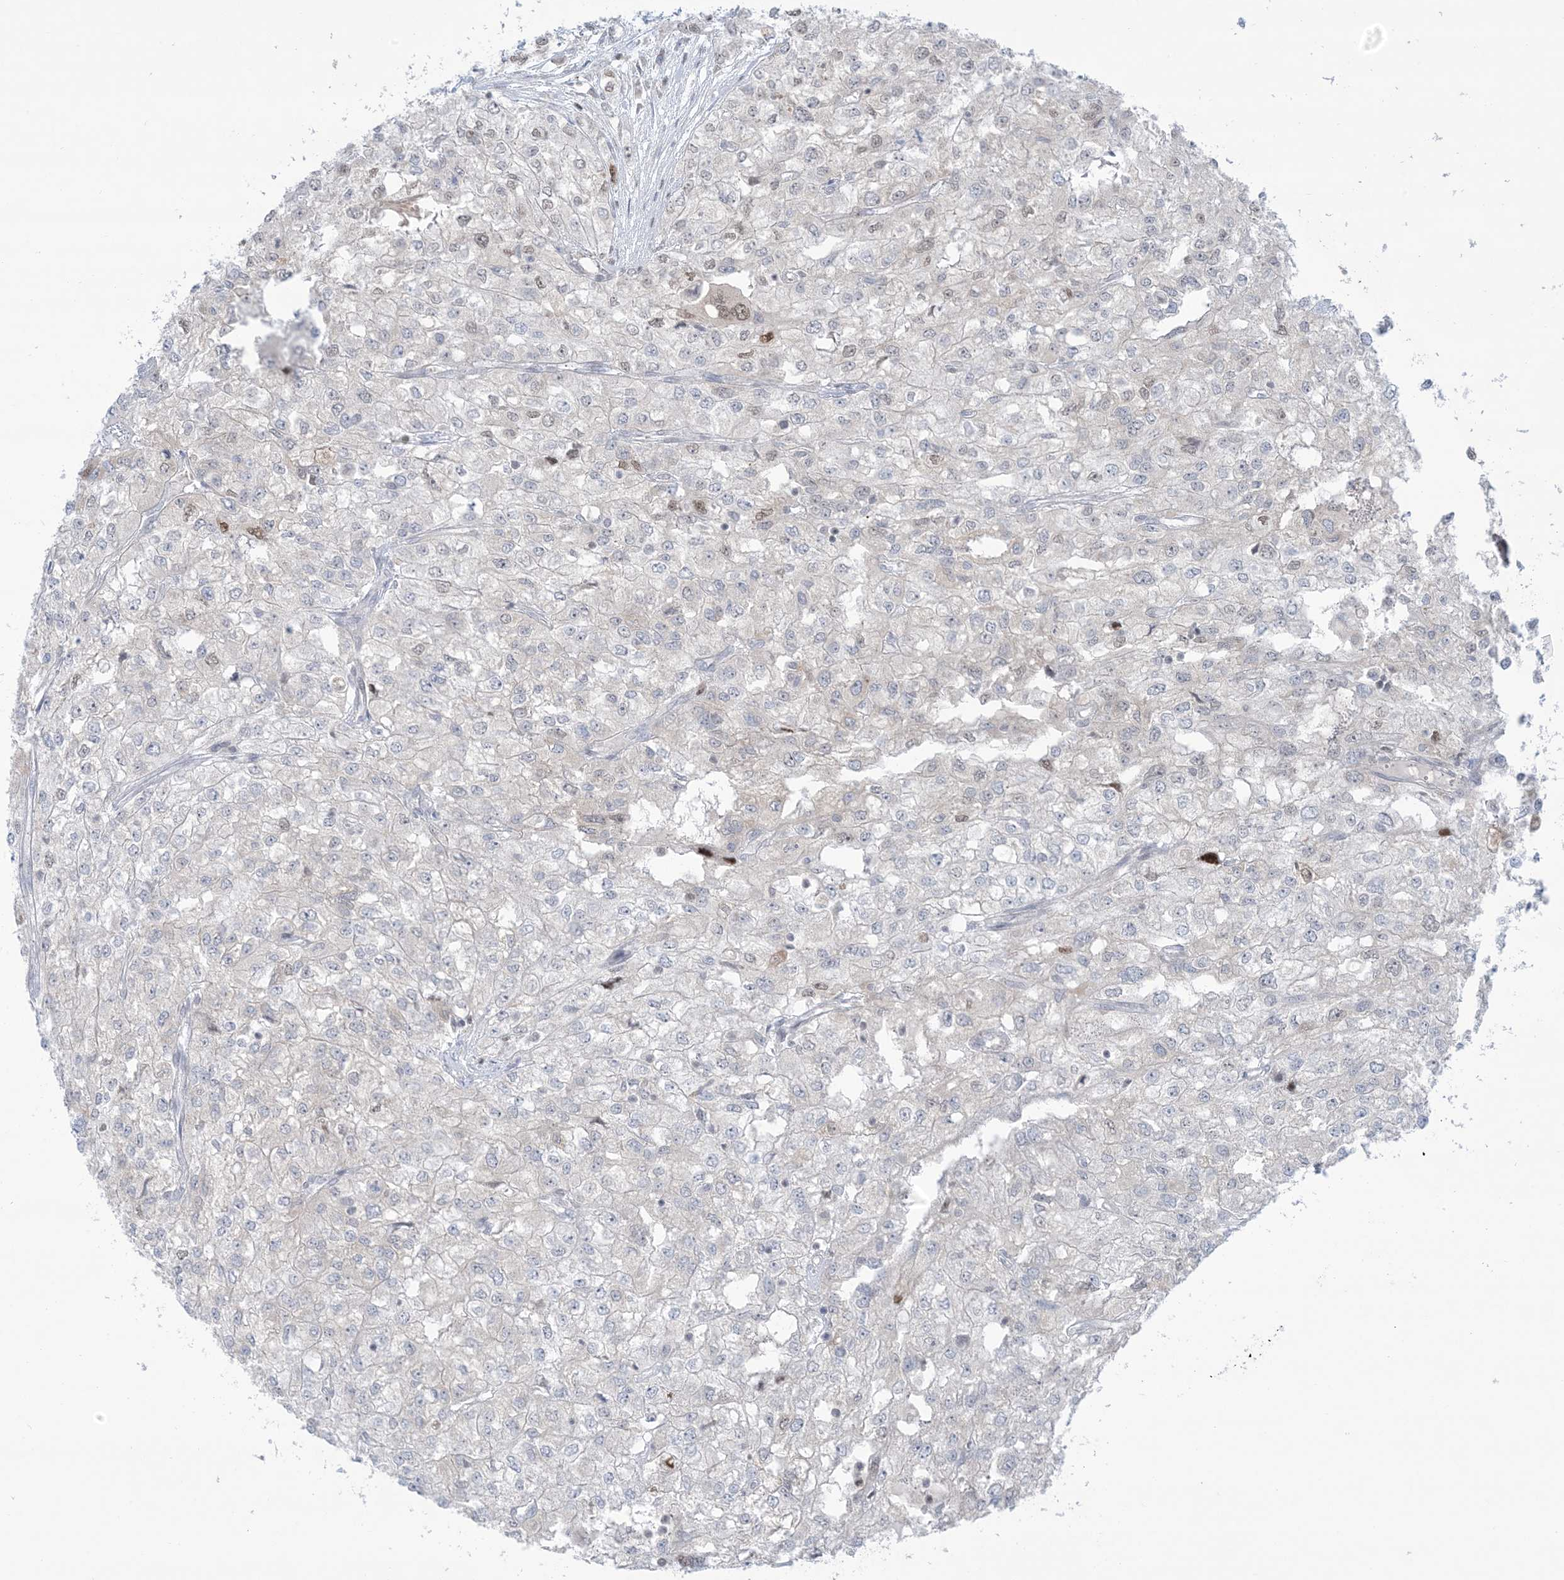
{"staining": {"intensity": "negative", "quantity": "none", "location": "none"}, "tissue": "renal cancer", "cell_type": "Tumor cells", "image_type": "cancer", "snomed": [{"axis": "morphology", "description": "Adenocarcinoma, NOS"}, {"axis": "topography", "description": "Kidney"}], "caption": "This is an immunohistochemistry (IHC) histopathology image of renal cancer (adenocarcinoma). There is no staining in tumor cells.", "gene": "TFPT", "patient": {"sex": "female", "age": 54}}